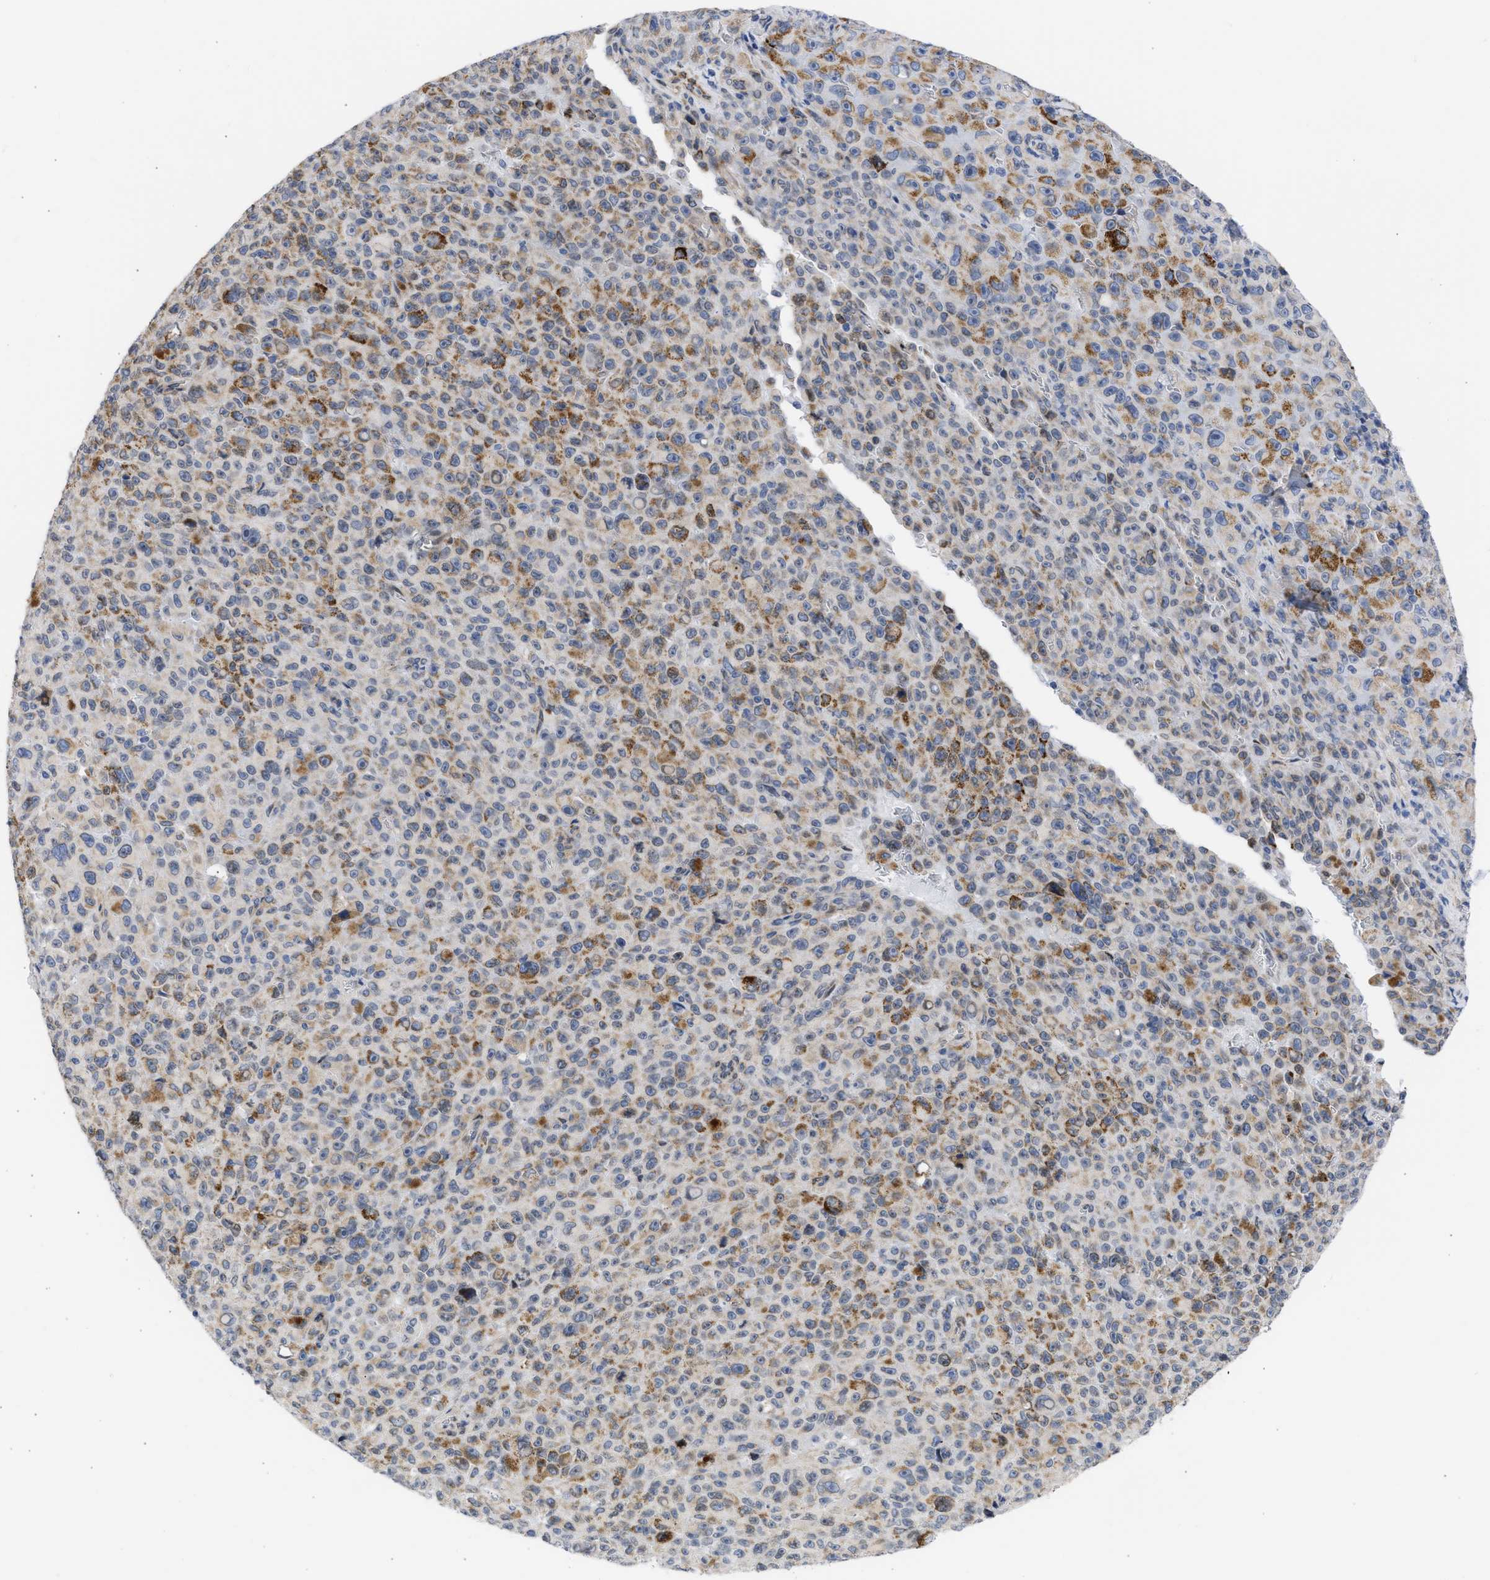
{"staining": {"intensity": "moderate", "quantity": "25%-75%", "location": "cytoplasmic/membranous"}, "tissue": "melanoma", "cell_type": "Tumor cells", "image_type": "cancer", "snomed": [{"axis": "morphology", "description": "Malignant melanoma, NOS"}, {"axis": "topography", "description": "Skin"}], "caption": "Immunohistochemistry image of human malignant melanoma stained for a protein (brown), which exhibits medium levels of moderate cytoplasmic/membranous expression in about 25%-75% of tumor cells.", "gene": "NUP35", "patient": {"sex": "female", "age": 82}}